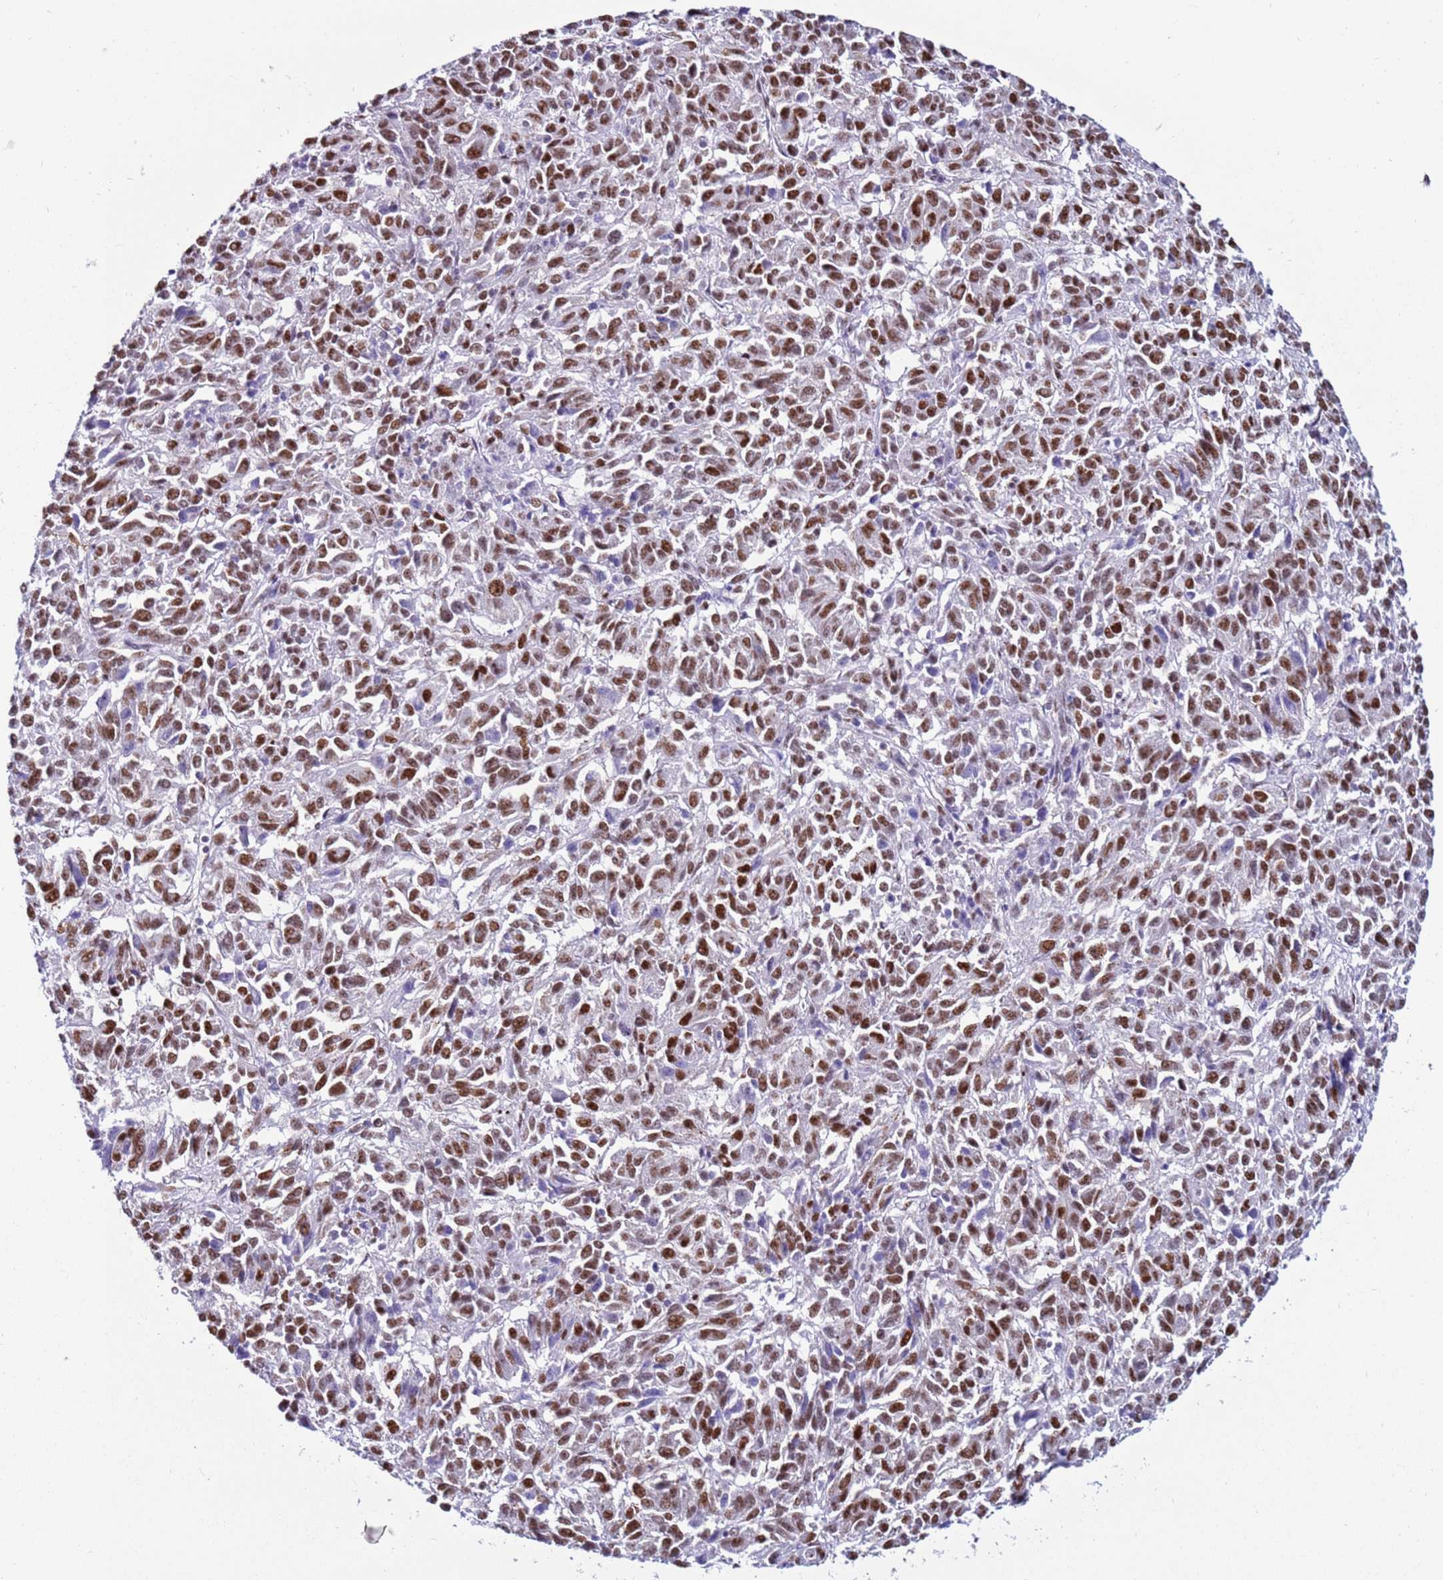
{"staining": {"intensity": "strong", "quantity": ">75%", "location": "nuclear"}, "tissue": "melanoma", "cell_type": "Tumor cells", "image_type": "cancer", "snomed": [{"axis": "morphology", "description": "Malignant melanoma, Metastatic site"}, {"axis": "topography", "description": "Lung"}], "caption": "Tumor cells reveal high levels of strong nuclear expression in approximately >75% of cells in human melanoma.", "gene": "KPNA4", "patient": {"sex": "male", "age": 64}}